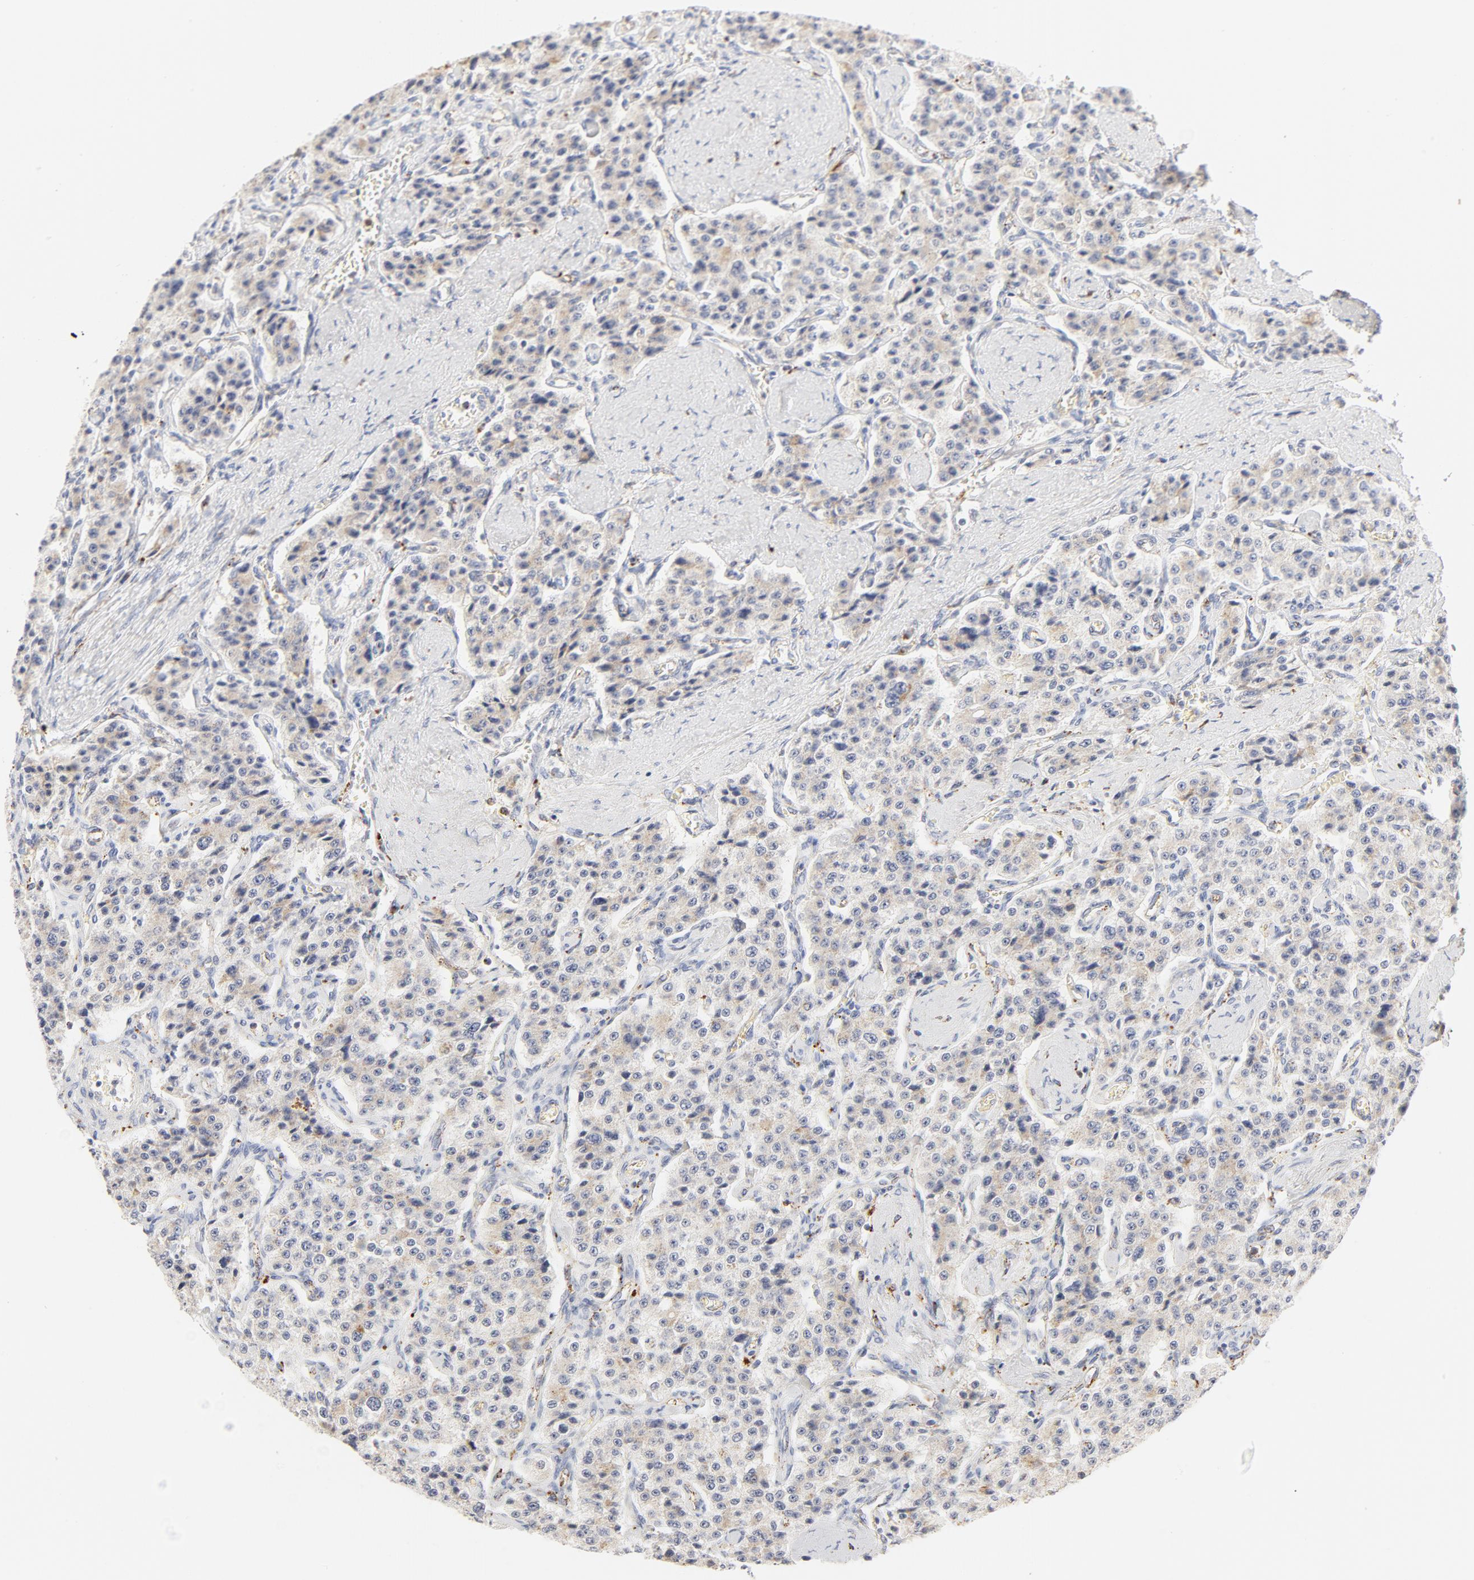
{"staining": {"intensity": "weak", "quantity": ">75%", "location": "cytoplasmic/membranous"}, "tissue": "carcinoid", "cell_type": "Tumor cells", "image_type": "cancer", "snomed": [{"axis": "morphology", "description": "Carcinoid, malignant, NOS"}, {"axis": "topography", "description": "Small intestine"}], "caption": "A brown stain labels weak cytoplasmic/membranous staining of a protein in carcinoid (malignant) tumor cells. (Brightfield microscopy of DAB IHC at high magnification).", "gene": "CTSH", "patient": {"sex": "male", "age": 52}}